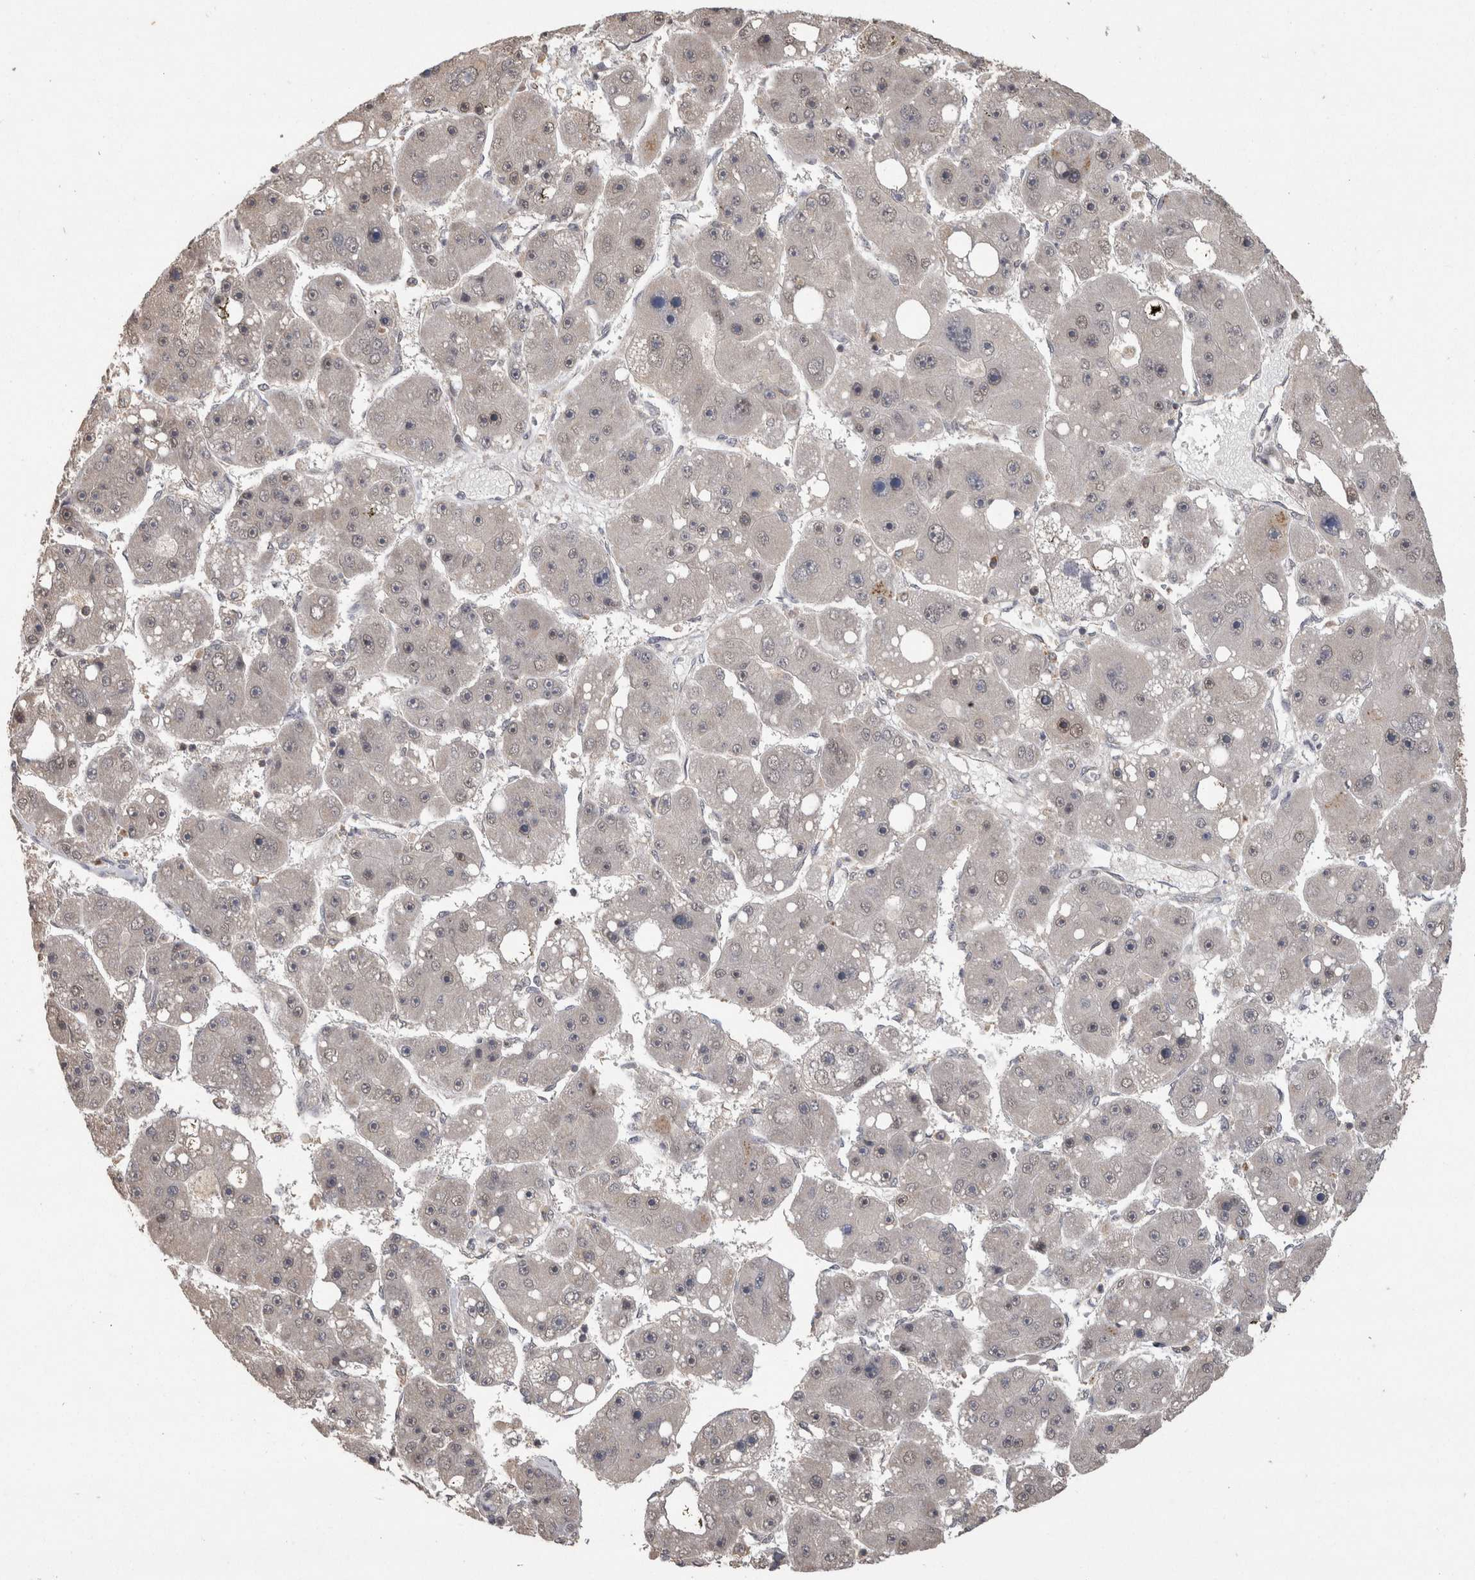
{"staining": {"intensity": "negative", "quantity": "none", "location": "none"}, "tissue": "liver cancer", "cell_type": "Tumor cells", "image_type": "cancer", "snomed": [{"axis": "morphology", "description": "Carcinoma, Hepatocellular, NOS"}, {"axis": "topography", "description": "Liver"}], "caption": "Tumor cells are negative for brown protein staining in liver cancer (hepatocellular carcinoma).", "gene": "PREP", "patient": {"sex": "female", "age": 61}}